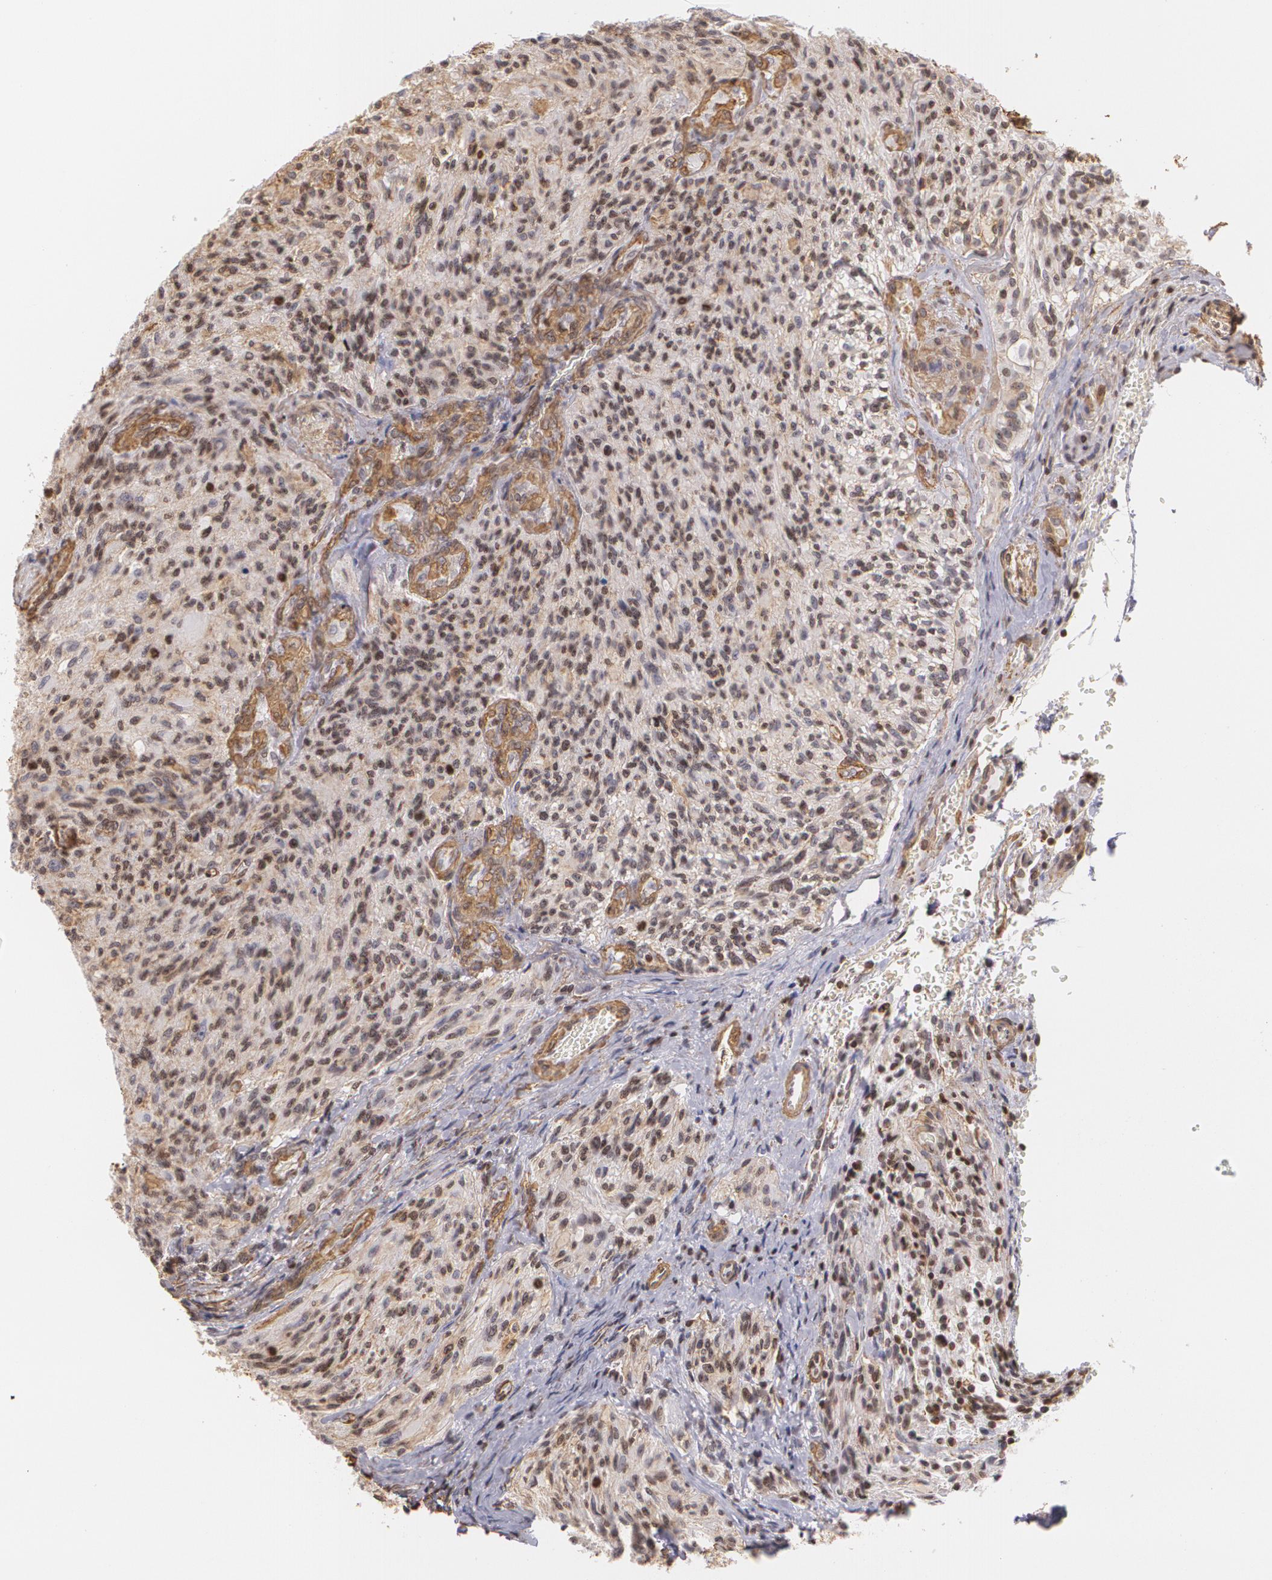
{"staining": {"intensity": "weak", "quantity": ">75%", "location": "cytoplasmic/membranous,nuclear"}, "tissue": "glioma", "cell_type": "Tumor cells", "image_type": "cancer", "snomed": [{"axis": "morphology", "description": "Normal tissue, NOS"}, {"axis": "morphology", "description": "Glioma, malignant, High grade"}, {"axis": "topography", "description": "Cerebral cortex"}], "caption": "Immunohistochemistry (DAB (3,3'-diaminobenzidine)) staining of human glioma shows weak cytoplasmic/membranous and nuclear protein staining in approximately >75% of tumor cells.", "gene": "VAMP1", "patient": {"sex": "male", "age": 56}}